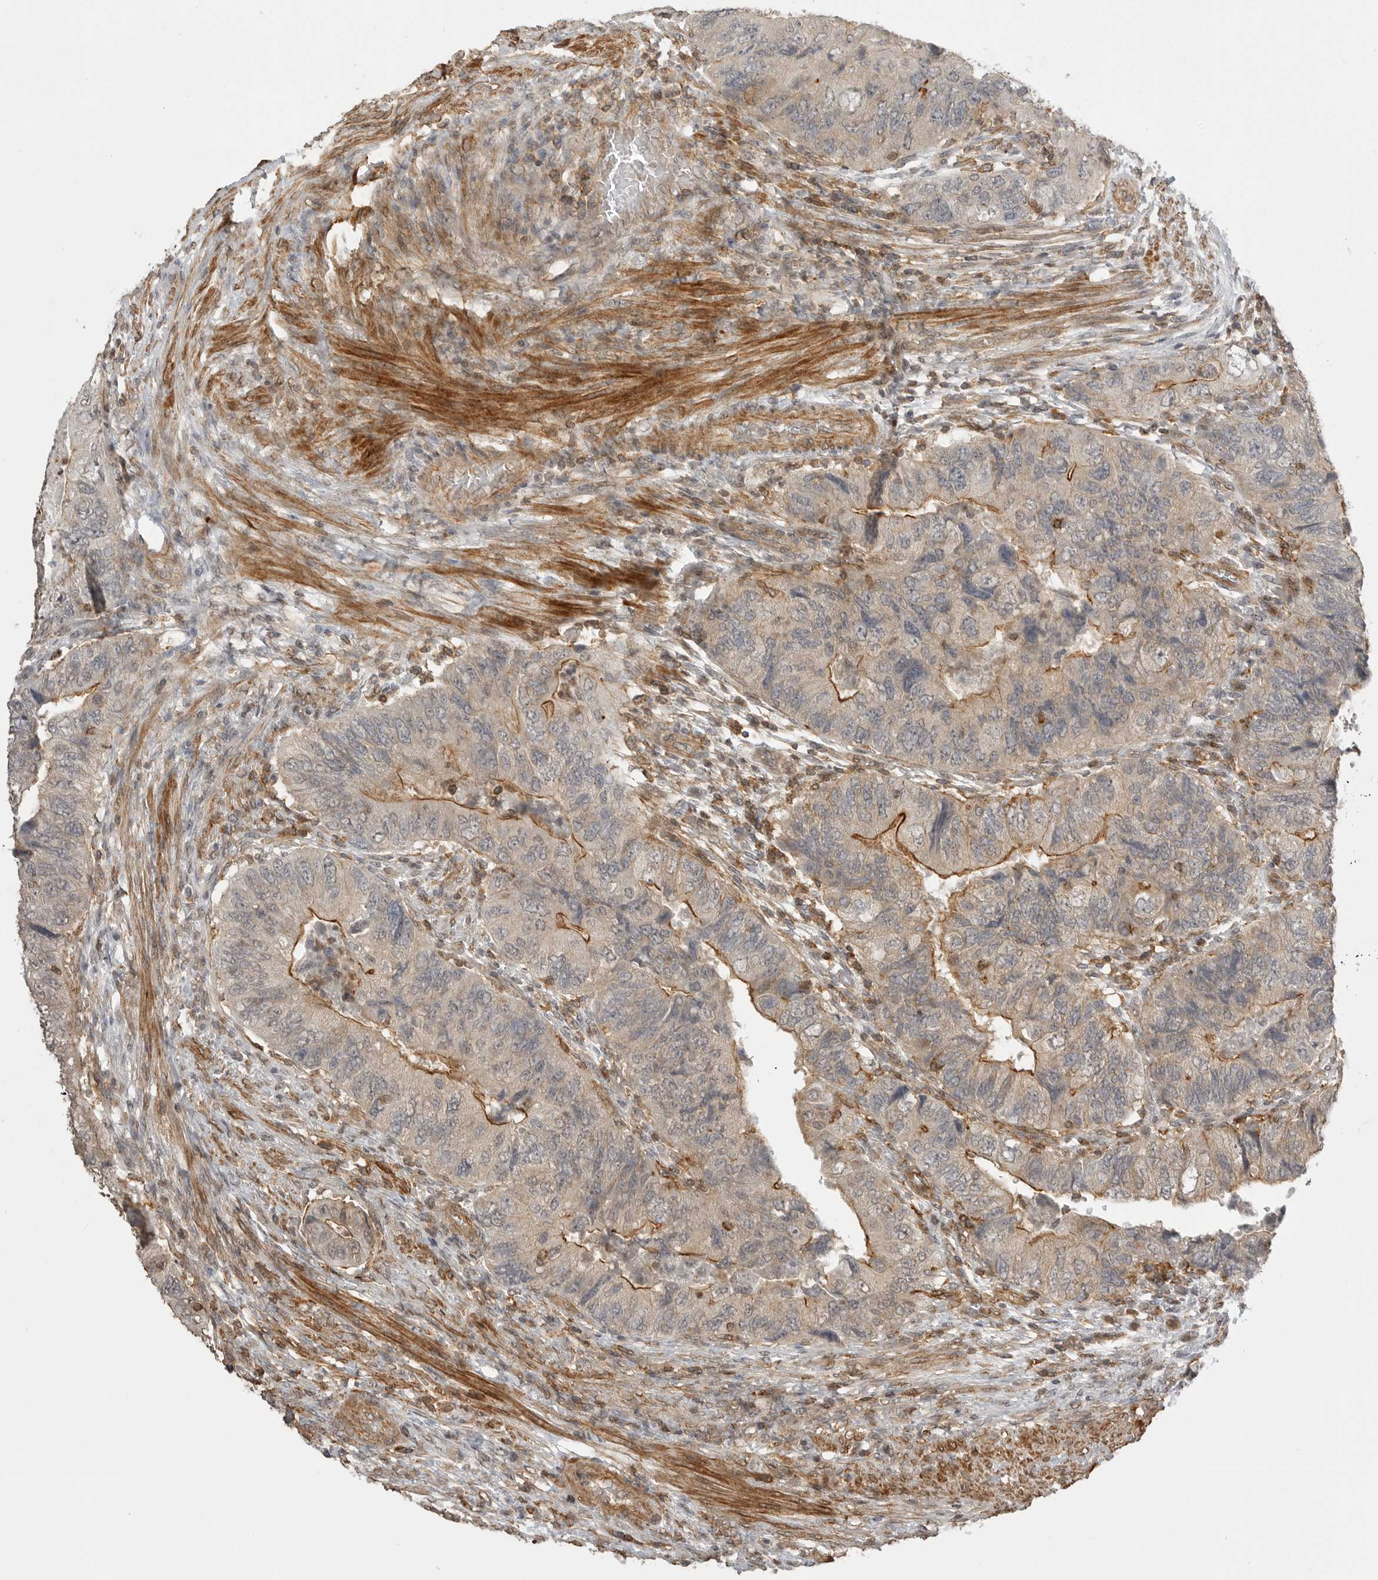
{"staining": {"intensity": "moderate", "quantity": "<25%", "location": "cytoplasmic/membranous"}, "tissue": "colorectal cancer", "cell_type": "Tumor cells", "image_type": "cancer", "snomed": [{"axis": "morphology", "description": "Adenocarcinoma, NOS"}, {"axis": "topography", "description": "Rectum"}], "caption": "Approximately <25% of tumor cells in colorectal cancer (adenocarcinoma) reveal moderate cytoplasmic/membranous protein expression as visualized by brown immunohistochemical staining.", "gene": "GPC2", "patient": {"sex": "male", "age": 63}}